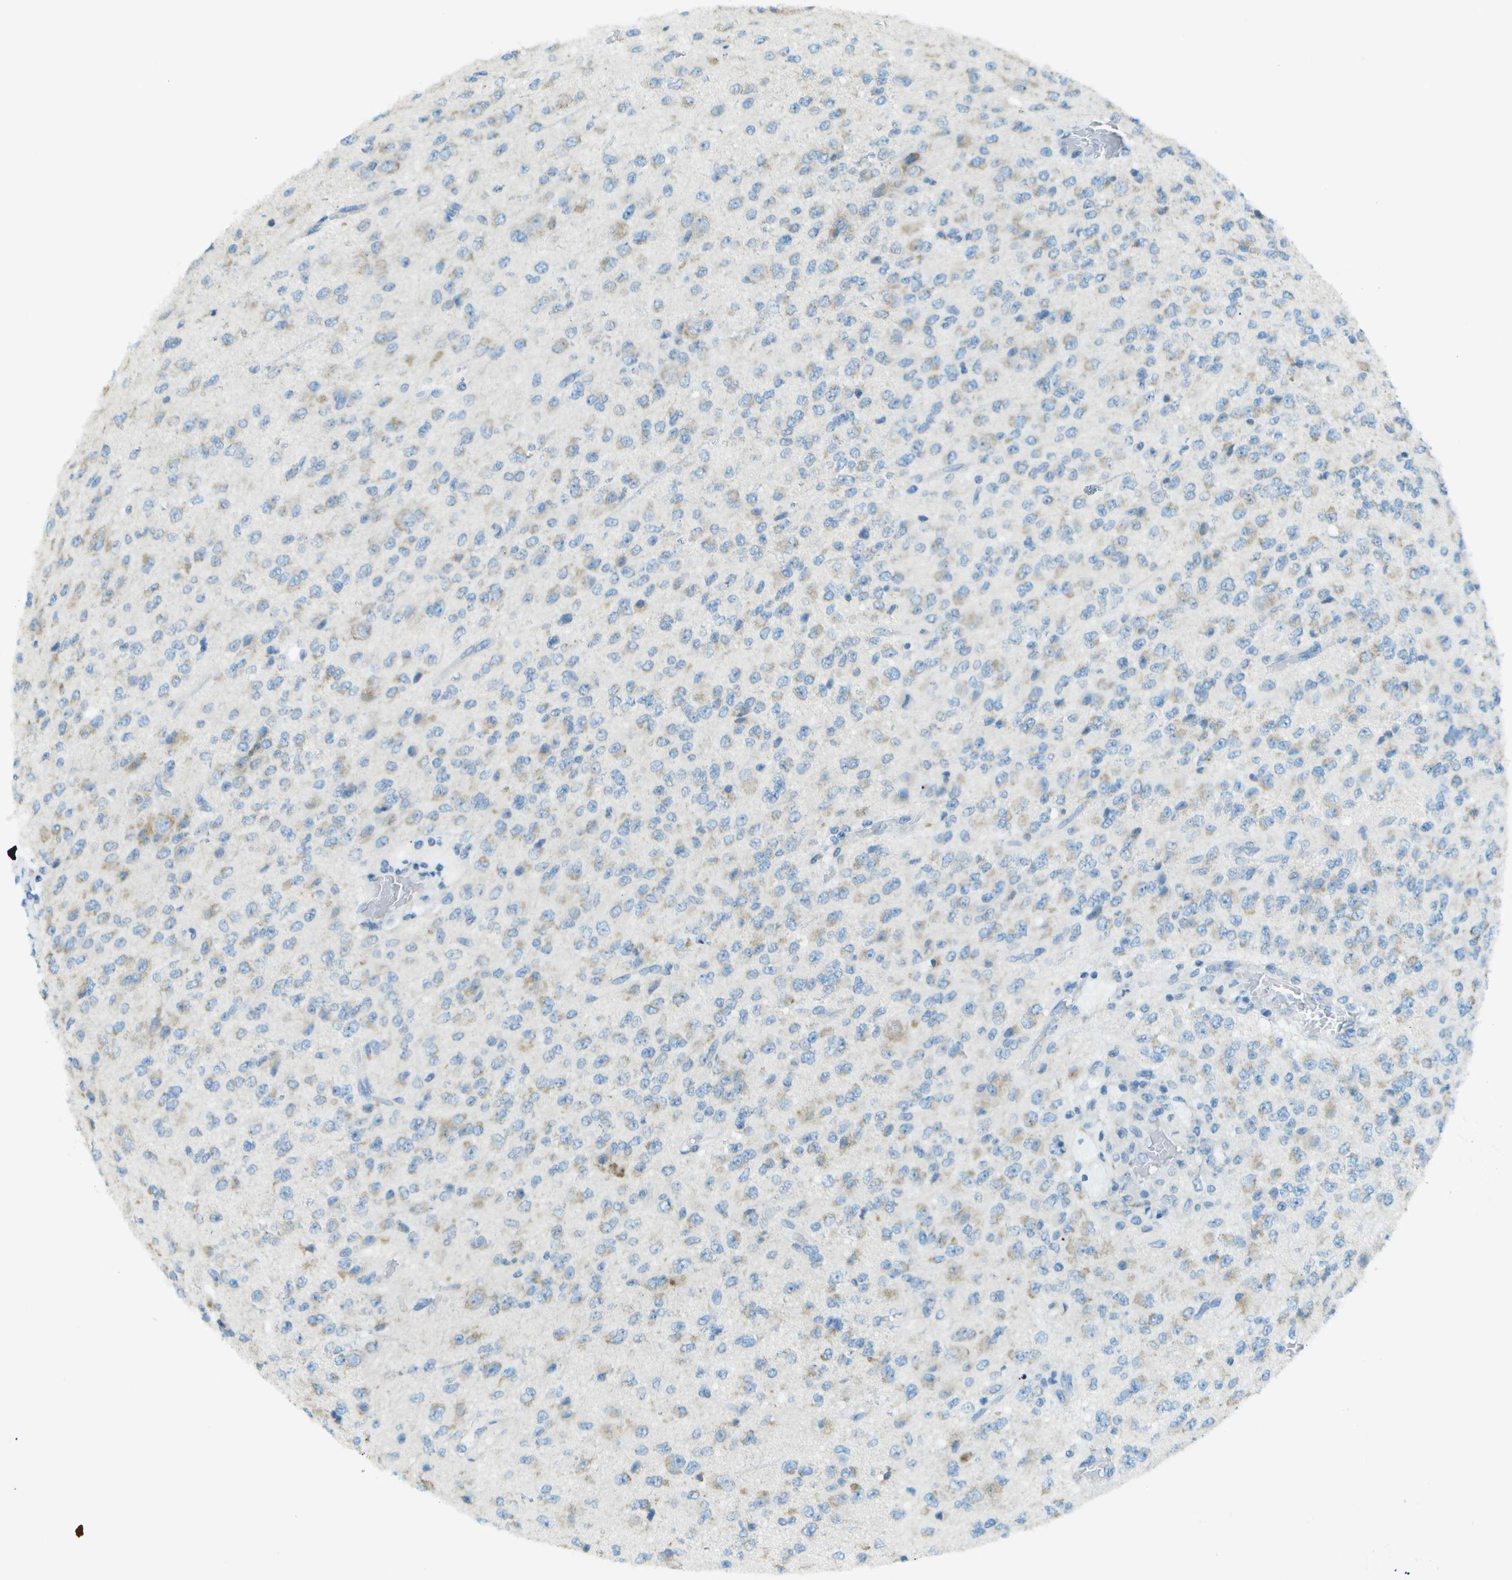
{"staining": {"intensity": "weak", "quantity": "<25%", "location": "cytoplasmic/membranous"}, "tissue": "glioma", "cell_type": "Tumor cells", "image_type": "cancer", "snomed": [{"axis": "morphology", "description": "Glioma, malignant, High grade"}, {"axis": "topography", "description": "pancreas cauda"}], "caption": "Protein analysis of malignant high-grade glioma shows no significant expression in tumor cells.", "gene": "KCTD3", "patient": {"sex": "male", "age": 60}}